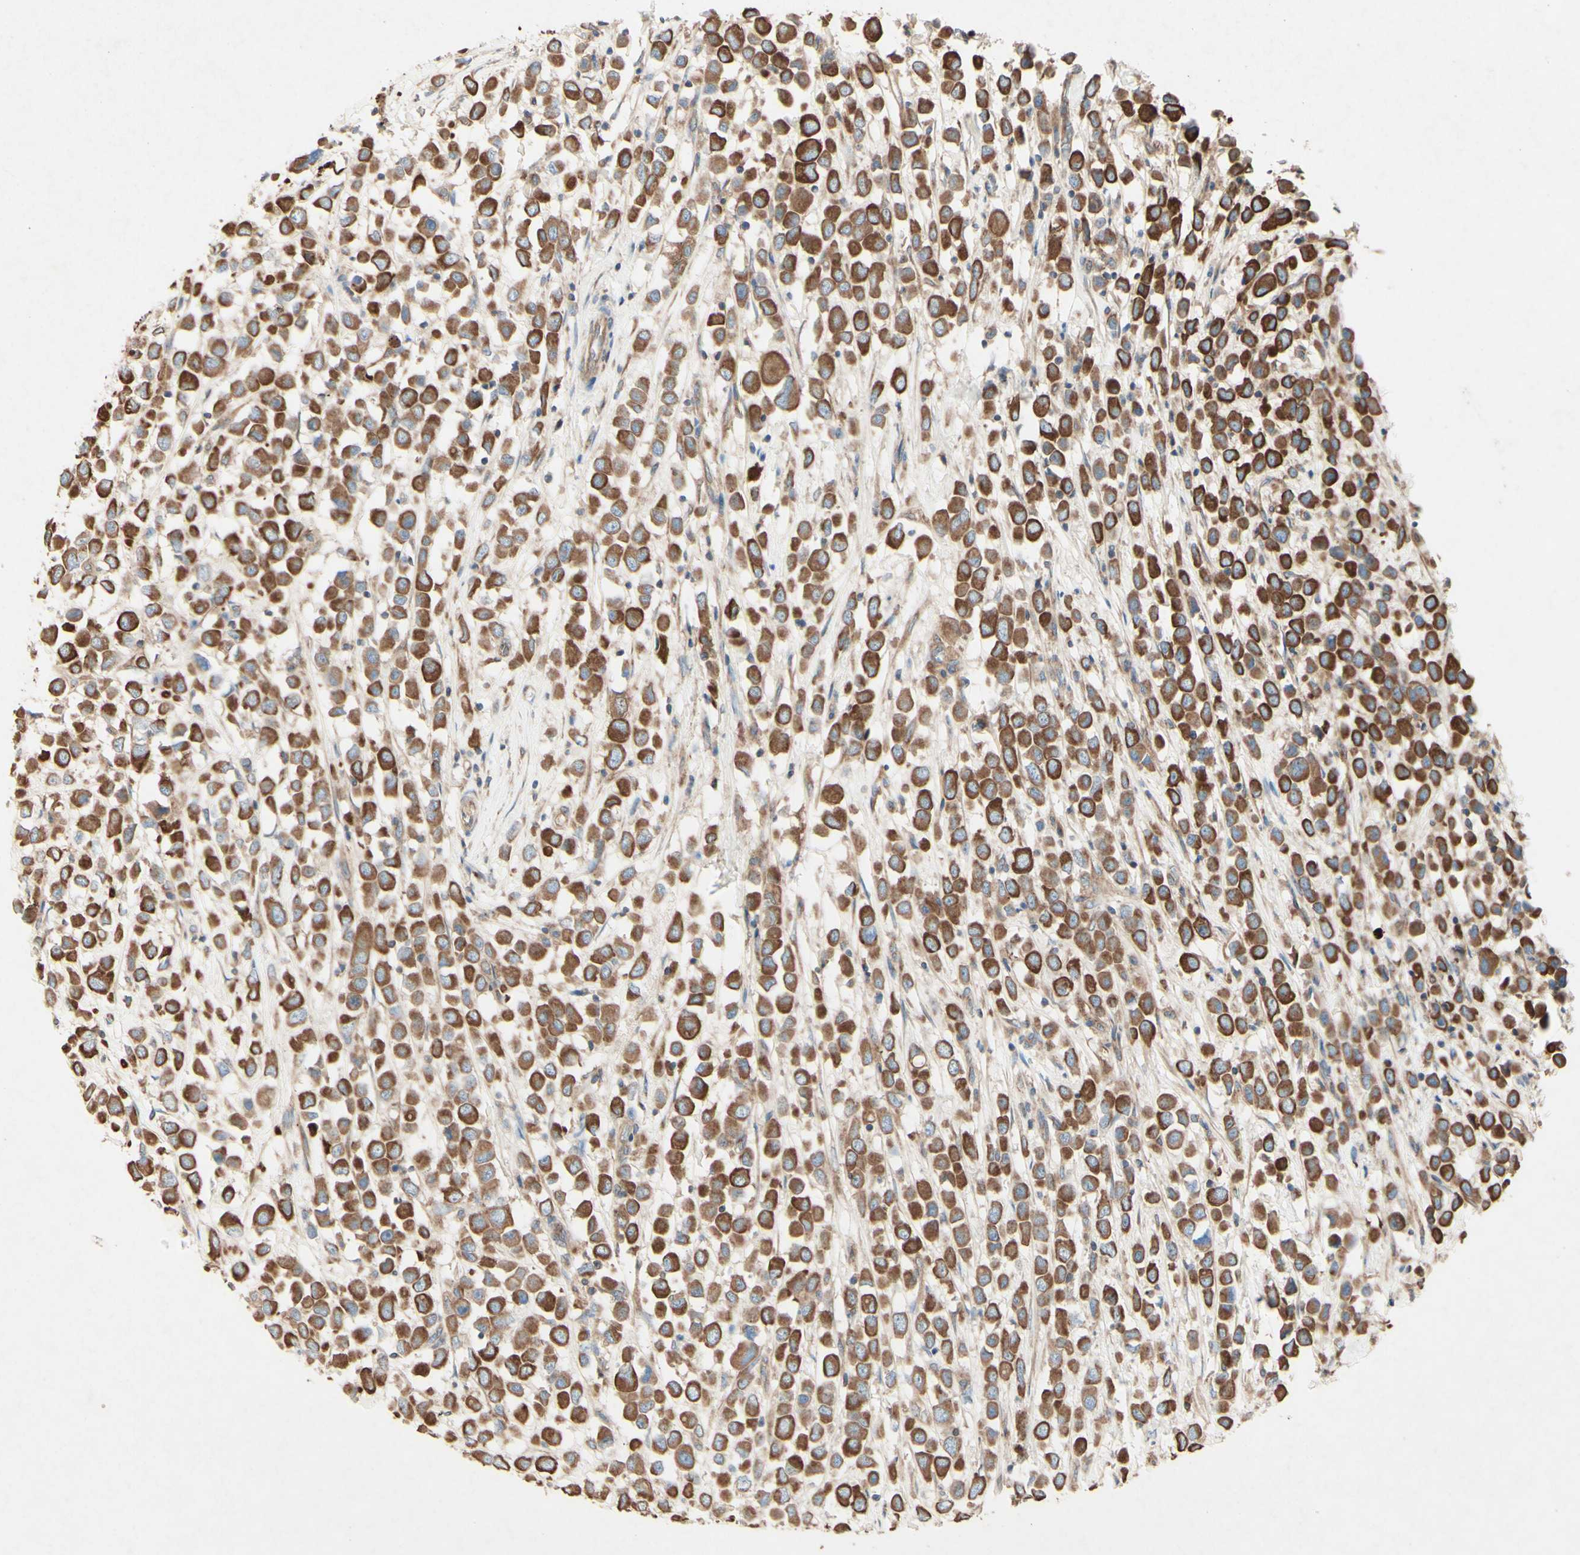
{"staining": {"intensity": "strong", "quantity": ">75%", "location": "cytoplasmic/membranous"}, "tissue": "breast cancer", "cell_type": "Tumor cells", "image_type": "cancer", "snomed": [{"axis": "morphology", "description": "Duct carcinoma"}, {"axis": "topography", "description": "Breast"}], "caption": "Protein expression by immunohistochemistry exhibits strong cytoplasmic/membranous staining in approximately >75% of tumor cells in breast intraductal carcinoma.", "gene": "MTM1", "patient": {"sex": "female", "age": 61}}